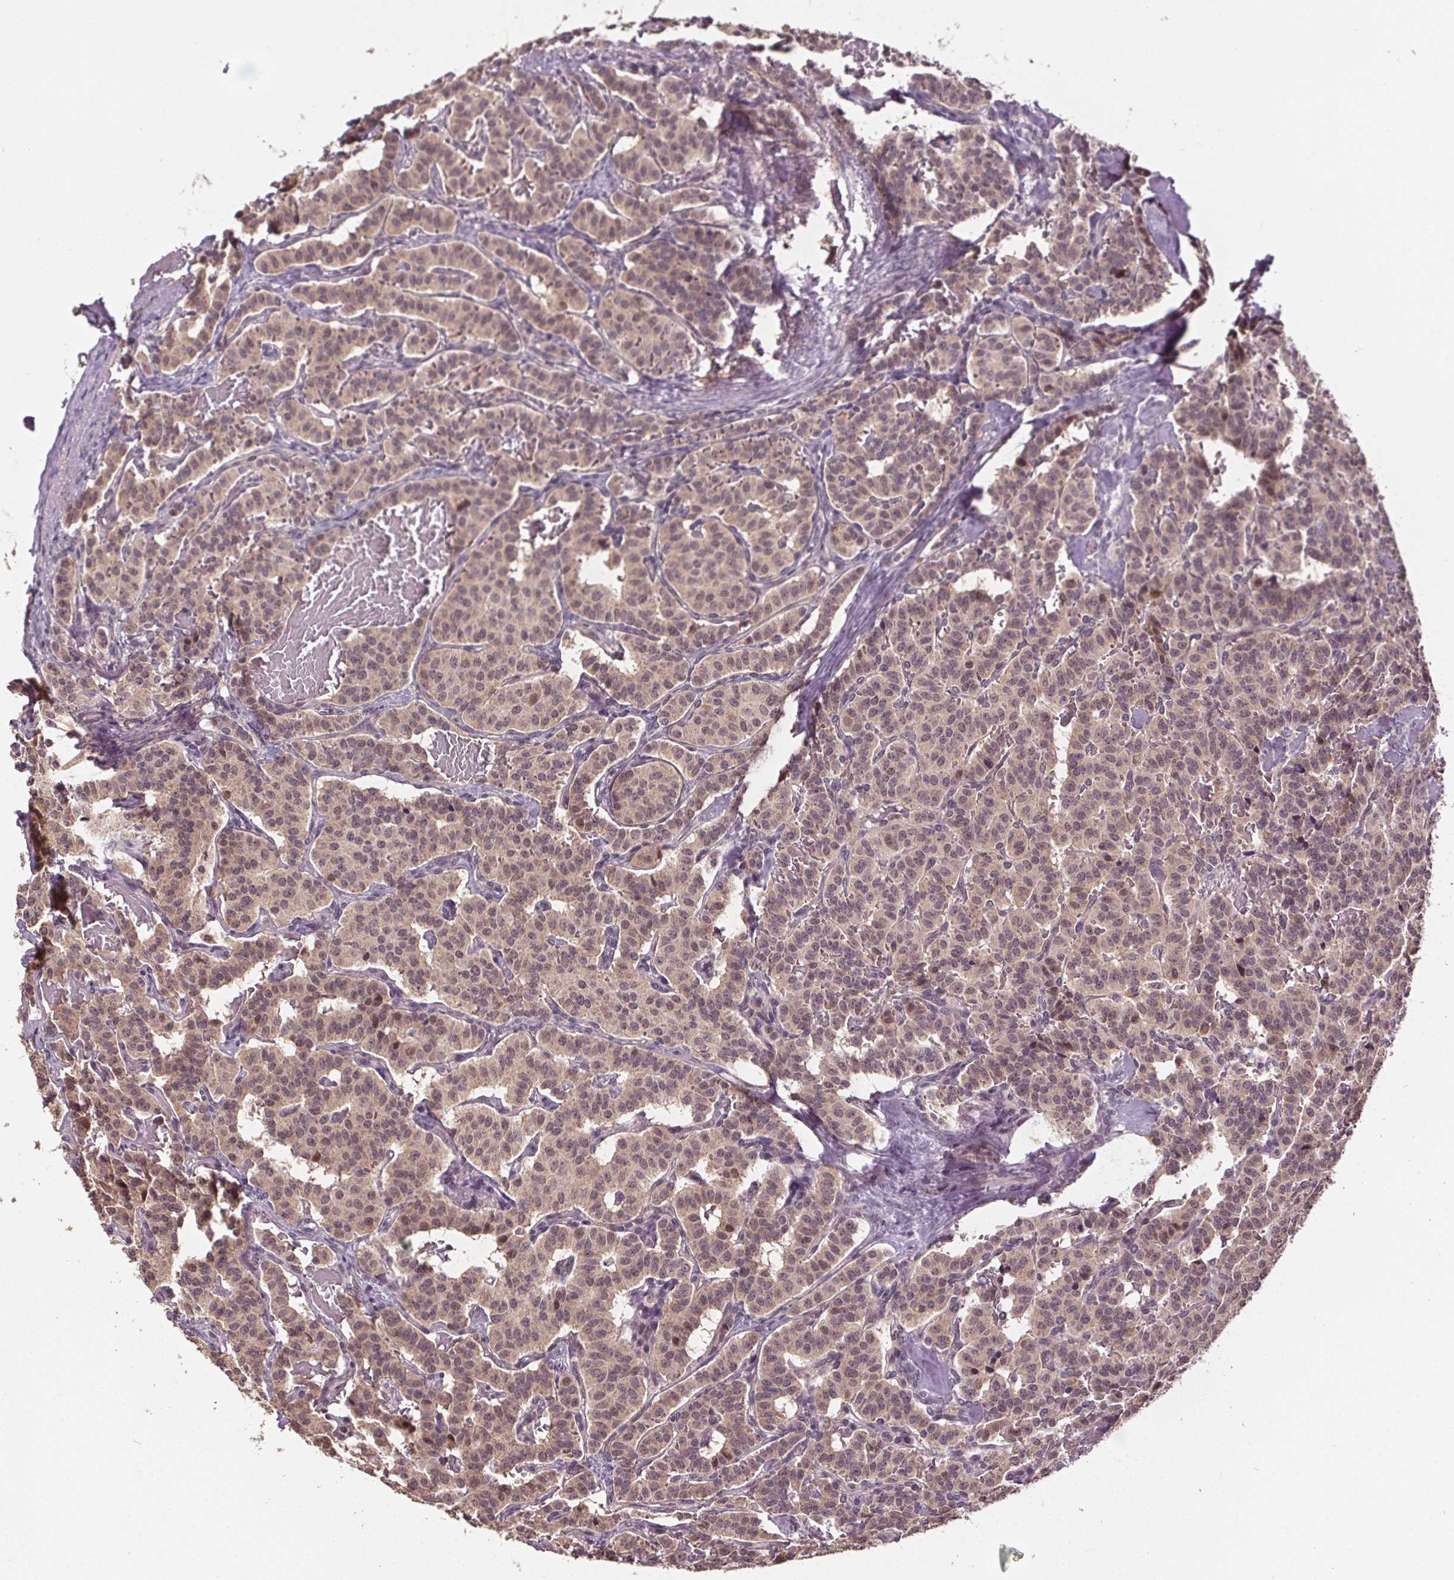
{"staining": {"intensity": "weak", "quantity": "<25%", "location": "nuclear"}, "tissue": "carcinoid", "cell_type": "Tumor cells", "image_type": "cancer", "snomed": [{"axis": "morphology", "description": "Carcinoid, malignant, NOS"}, {"axis": "topography", "description": "Lung"}], "caption": "Tumor cells are negative for brown protein staining in malignant carcinoid.", "gene": "KIAA0232", "patient": {"sex": "female", "age": 46}}